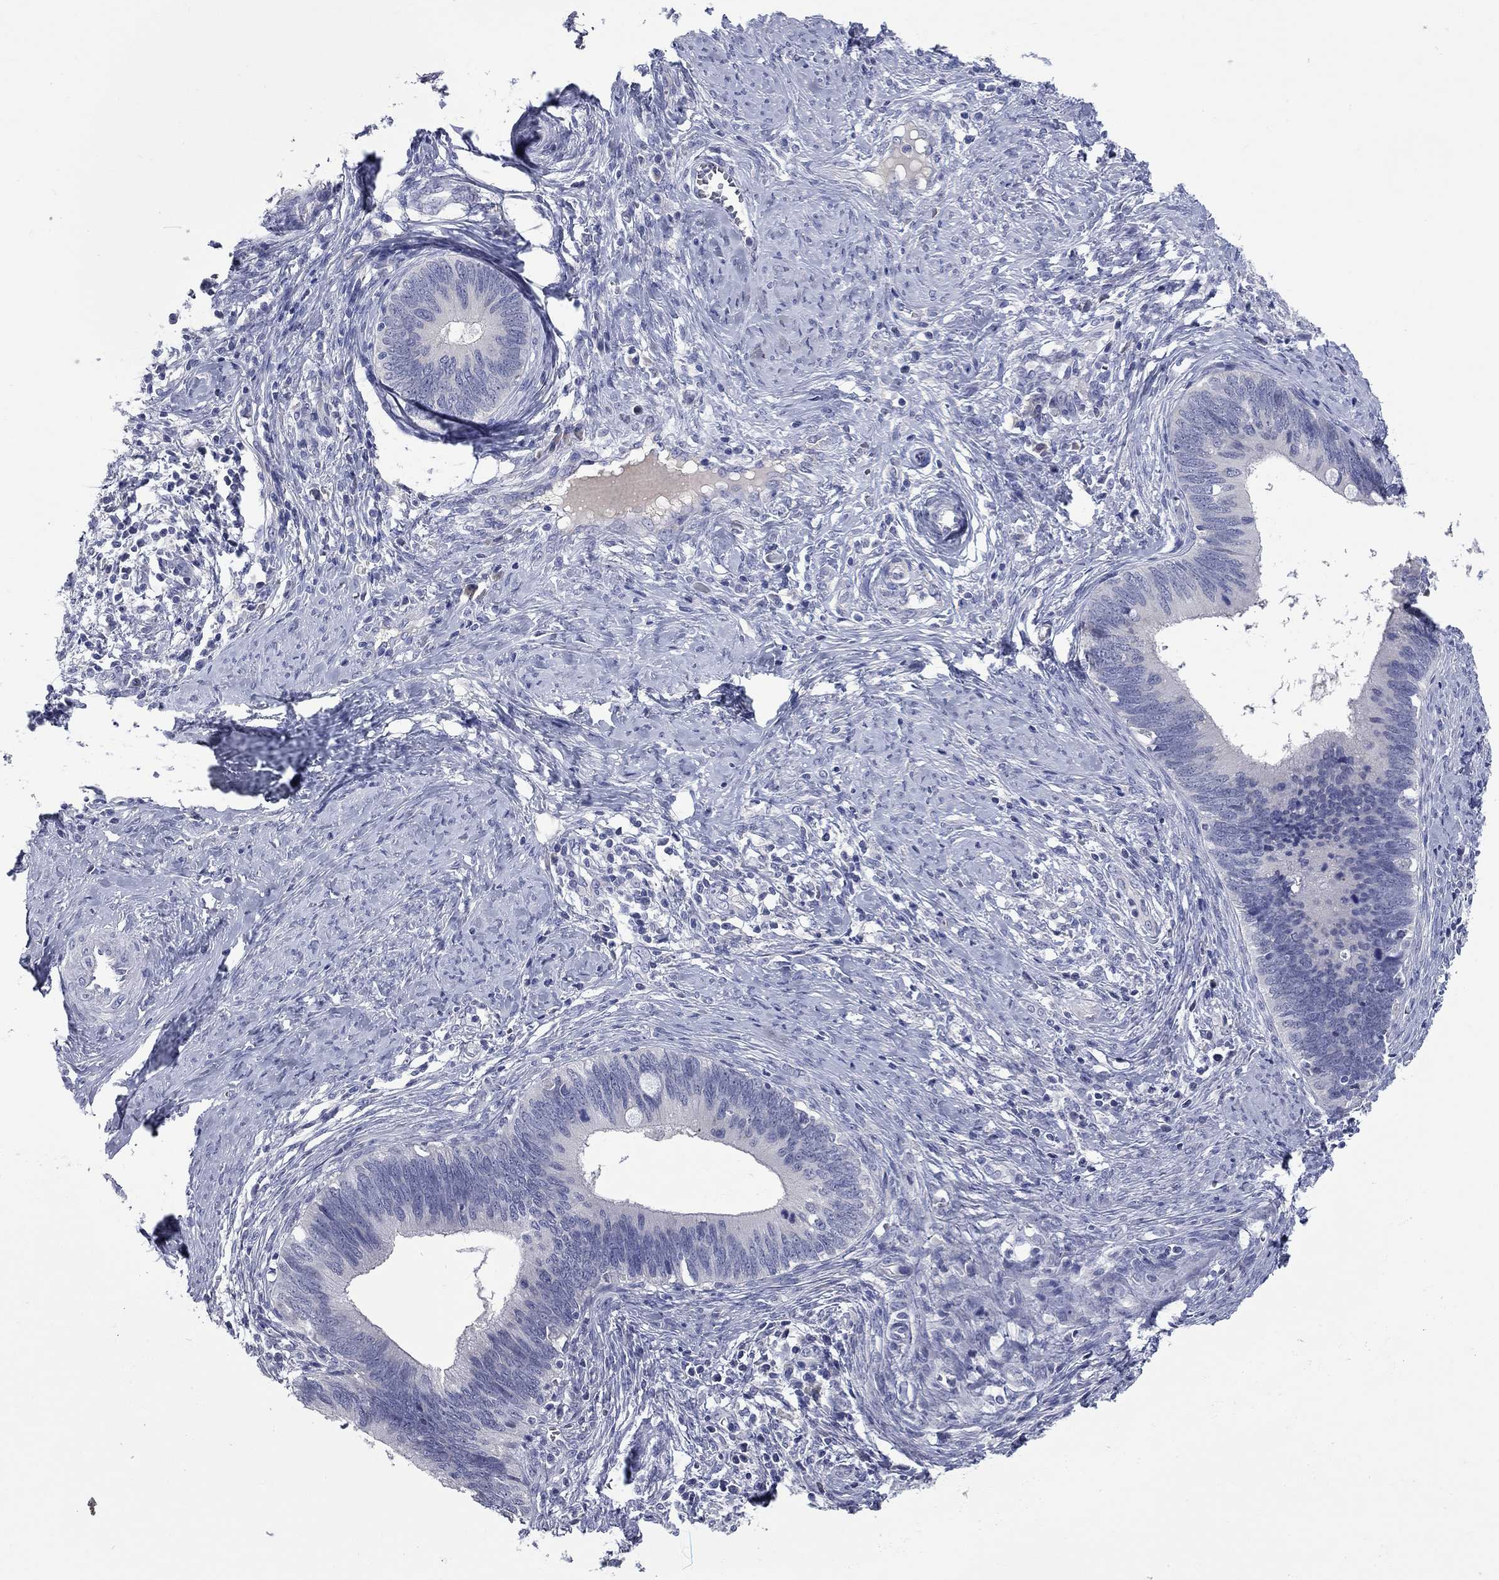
{"staining": {"intensity": "negative", "quantity": "none", "location": "none"}, "tissue": "cervical cancer", "cell_type": "Tumor cells", "image_type": "cancer", "snomed": [{"axis": "morphology", "description": "Adenocarcinoma, NOS"}, {"axis": "topography", "description": "Cervix"}], "caption": "This is a histopathology image of immunohistochemistry (IHC) staining of cervical cancer, which shows no positivity in tumor cells.", "gene": "UNC119B", "patient": {"sex": "female", "age": 42}}